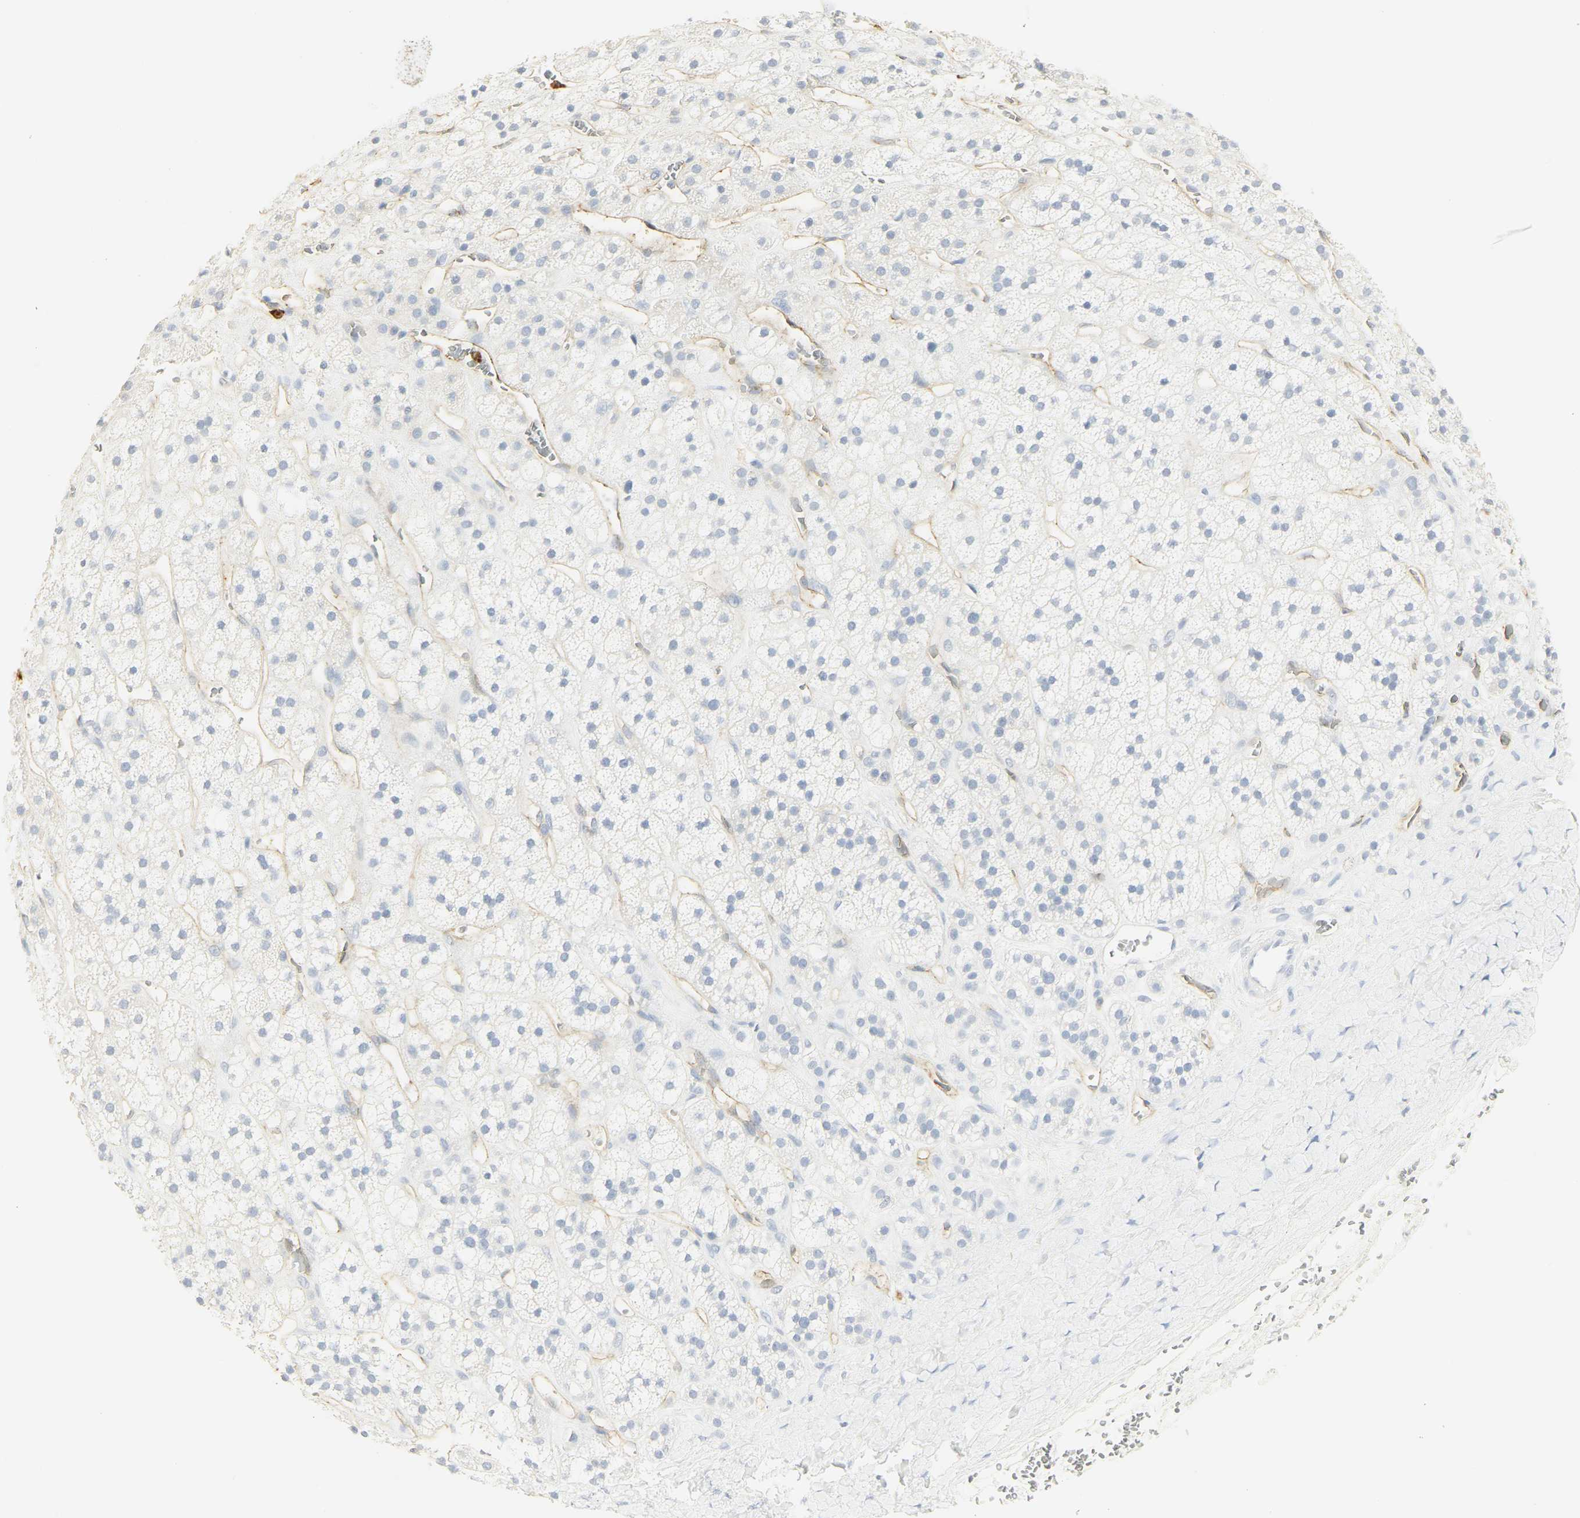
{"staining": {"intensity": "negative", "quantity": "none", "location": "none"}, "tissue": "adrenal gland", "cell_type": "Glandular cells", "image_type": "normal", "snomed": [{"axis": "morphology", "description": "Normal tissue, NOS"}, {"axis": "topography", "description": "Adrenal gland"}], "caption": "DAB immunohistochemical staining of unremarkable human adrenal gland reveals no significant expression in glandular cells. (DAB (3,3'-diaminobenzidine) IHC visualized using brightfield microscopy, high magnification).", "gene": "CEACAM5", "patient": {"sex": "male", "age": 56}}